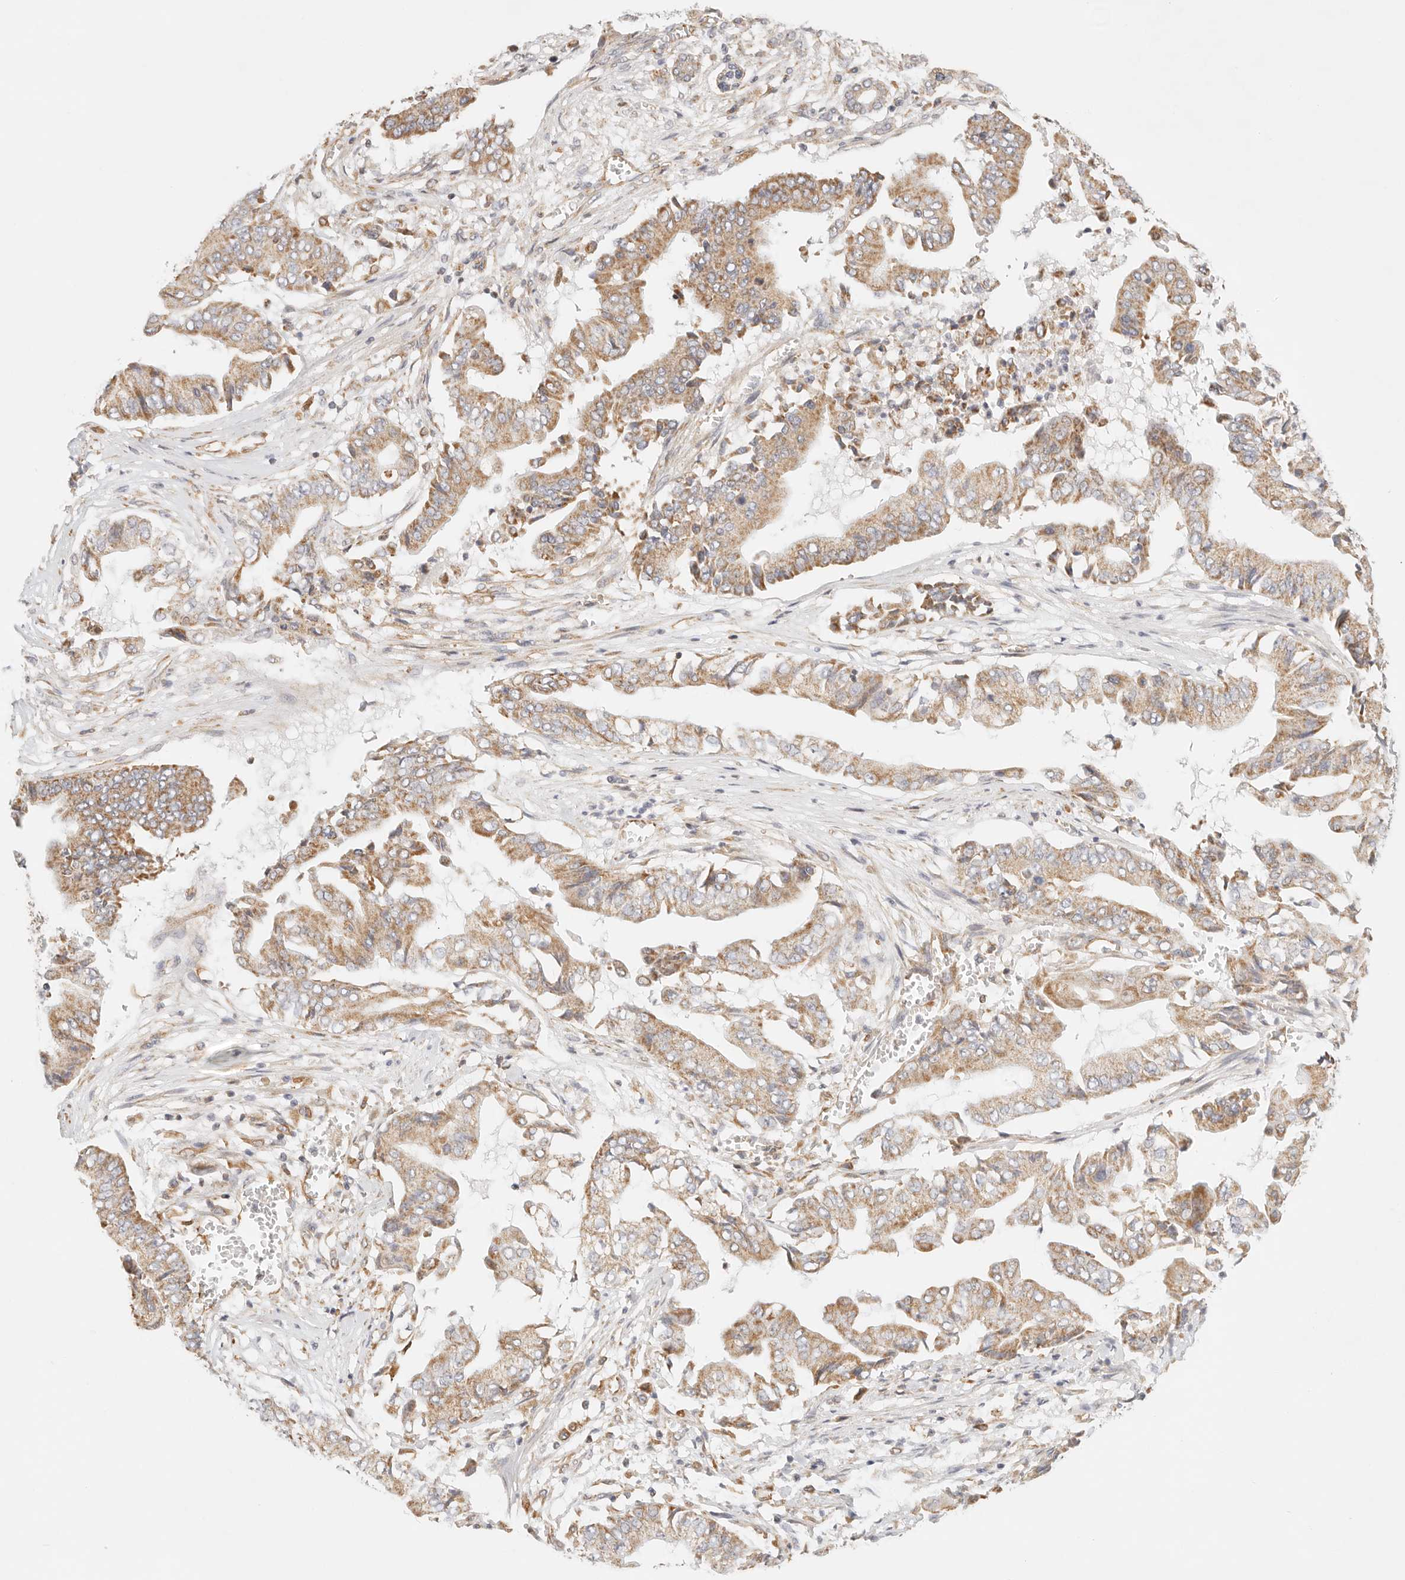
{"staining": {"intensity": "moderate", "quantity": ">75%", "location": "cytoplasmic/membranous"}, "tissue": "pancreatic cancer", "cell_type": "Tumor cells", "image_type": "cancer", "snomed": [{"axis": "morphology", "description": "Adenocarcinoma, NOS"}, {"axis": "topography", "description": "Pancreas"}], "caption": "High-power microscopy captured an immunohistochemistry (IHC) photomicrograph of pancreatic cancer, revealing moderate cytoplasmic/membranous expression in about >75% of tumor cells.", "gene": "ZC3H11A", "patient": {"sex": "female", "age": 77}}